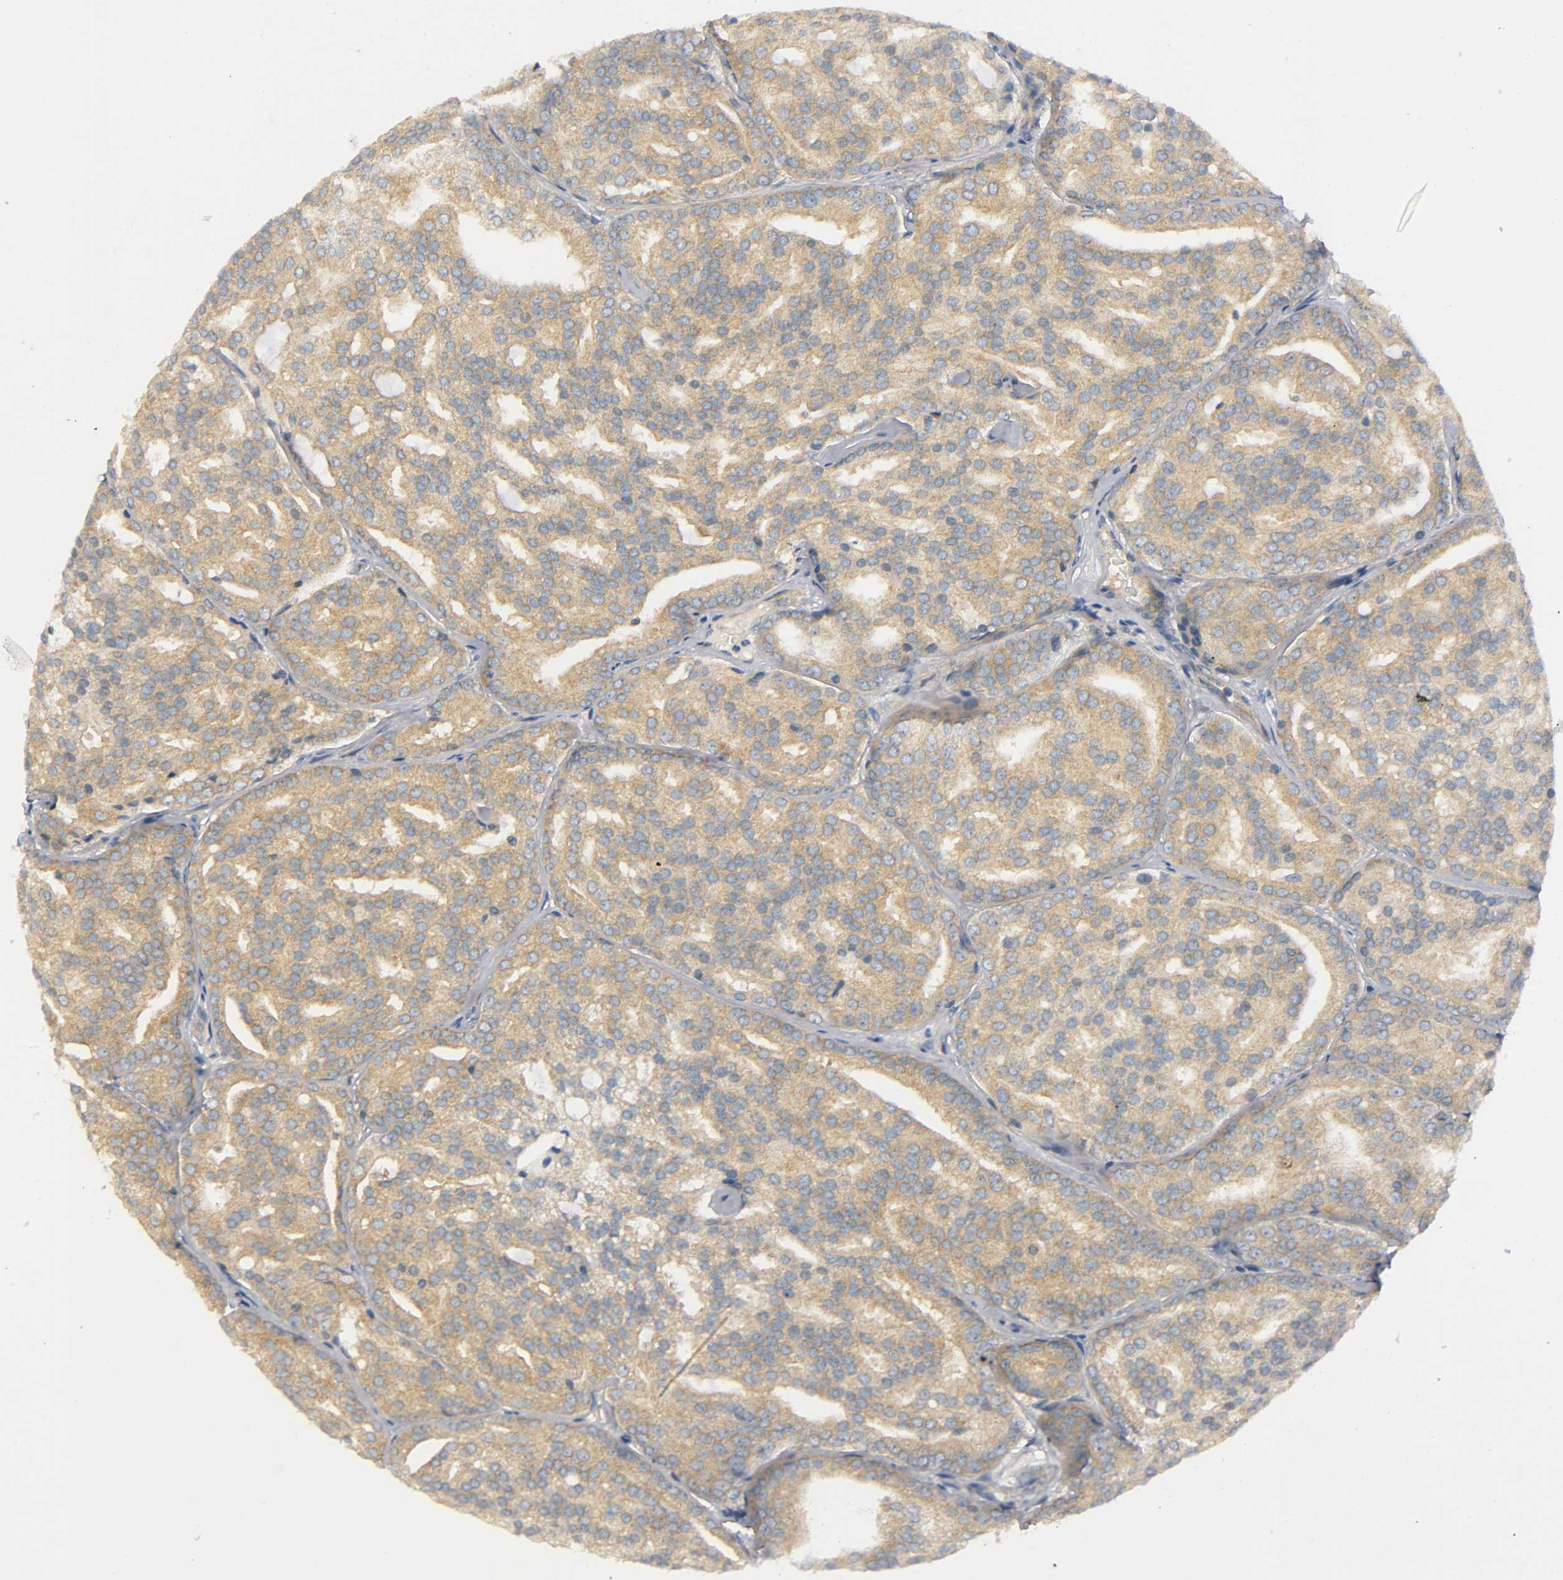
{"staining": {"intensity": "moderate", "quantity": ">75%", "location": "cytoplasmic/membranous"}, "tissue": "prostate cancer", "cell_type": "Tumor cells", "image_type": "cancer", "snomed": [{"axis": "morphology", "description": "Adenocarcinoma, High grade"}, {"axis": "topography", "description": "Prostate"}], "caption": "High-grade adenocarcinoma (prostate) was stained to show a protein in brown. There is medium levels of moderate cytoplasmic/membranous expression in approximately >75% of tumor cells. (DAB IHC, brown staining for protein, blue staining for nuclei).", "gene": "HDAC6", "patient": {"sex": "male", "age": 64}}